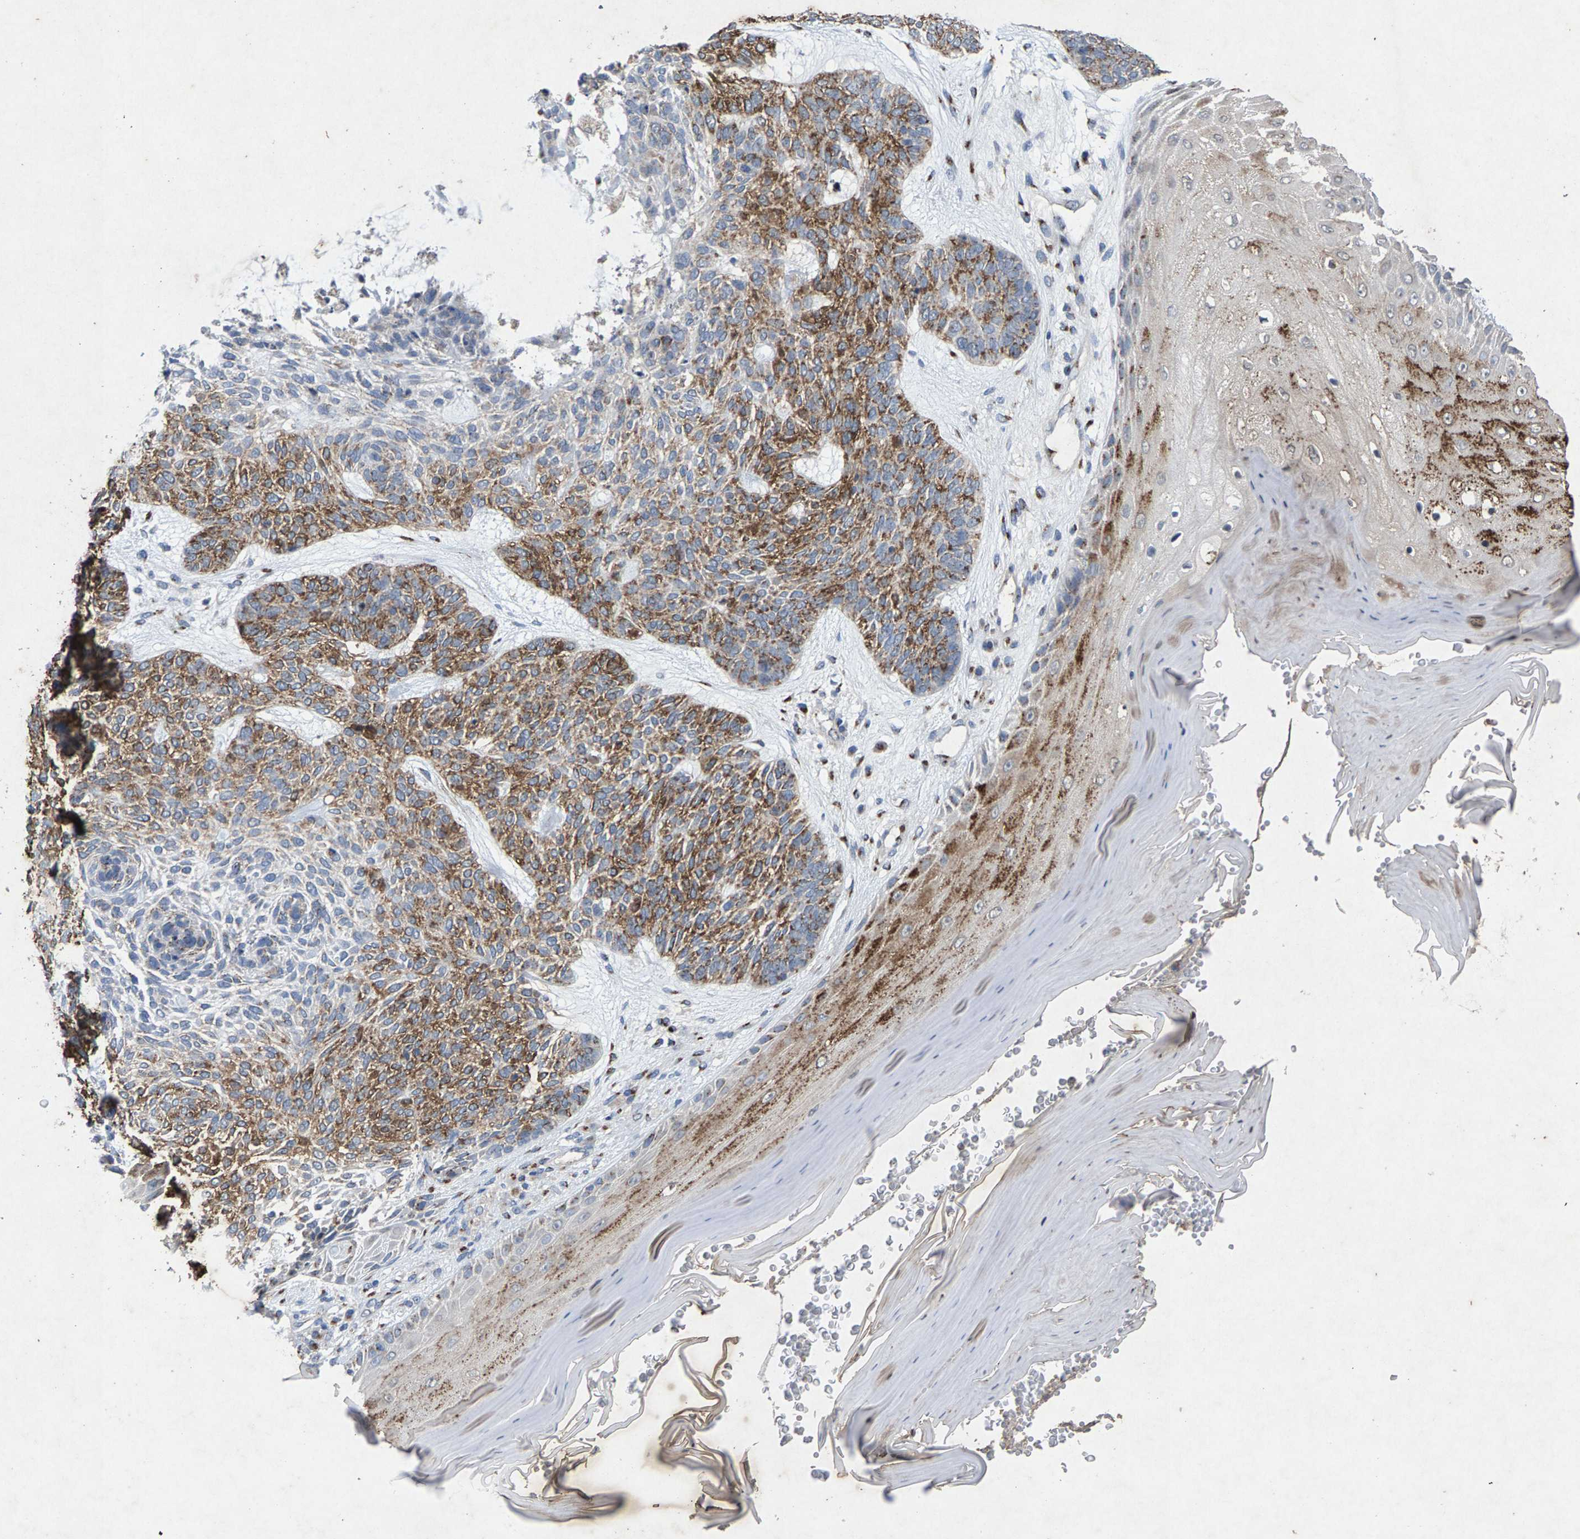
{"staining": {"intensity": "moderate", "quantity": ">75%", "location": "cytoplasmic/membranous"}, "tissue": "skin cancer", "cell_type": "Tumor cells", "image_type": "cancer", "snomed": [{"axis": "morphology", "description": "Basal cell carcinoma"}, {"axis": "topography", "description": "Skin"}], "caption": "A brown stain labels moderate cytoplasmic/membranous expression of a protein in human skin cancer tumor cells. The staining was performed using DAB (3,3'-diaminobenzidine) to visualize the protein expression in brown, while the nuclei were stained in blue with hematoxylin (Magnification: 20x).", "gene": "MAN2A1", "patient": {"sex": "male", "age": 55}}